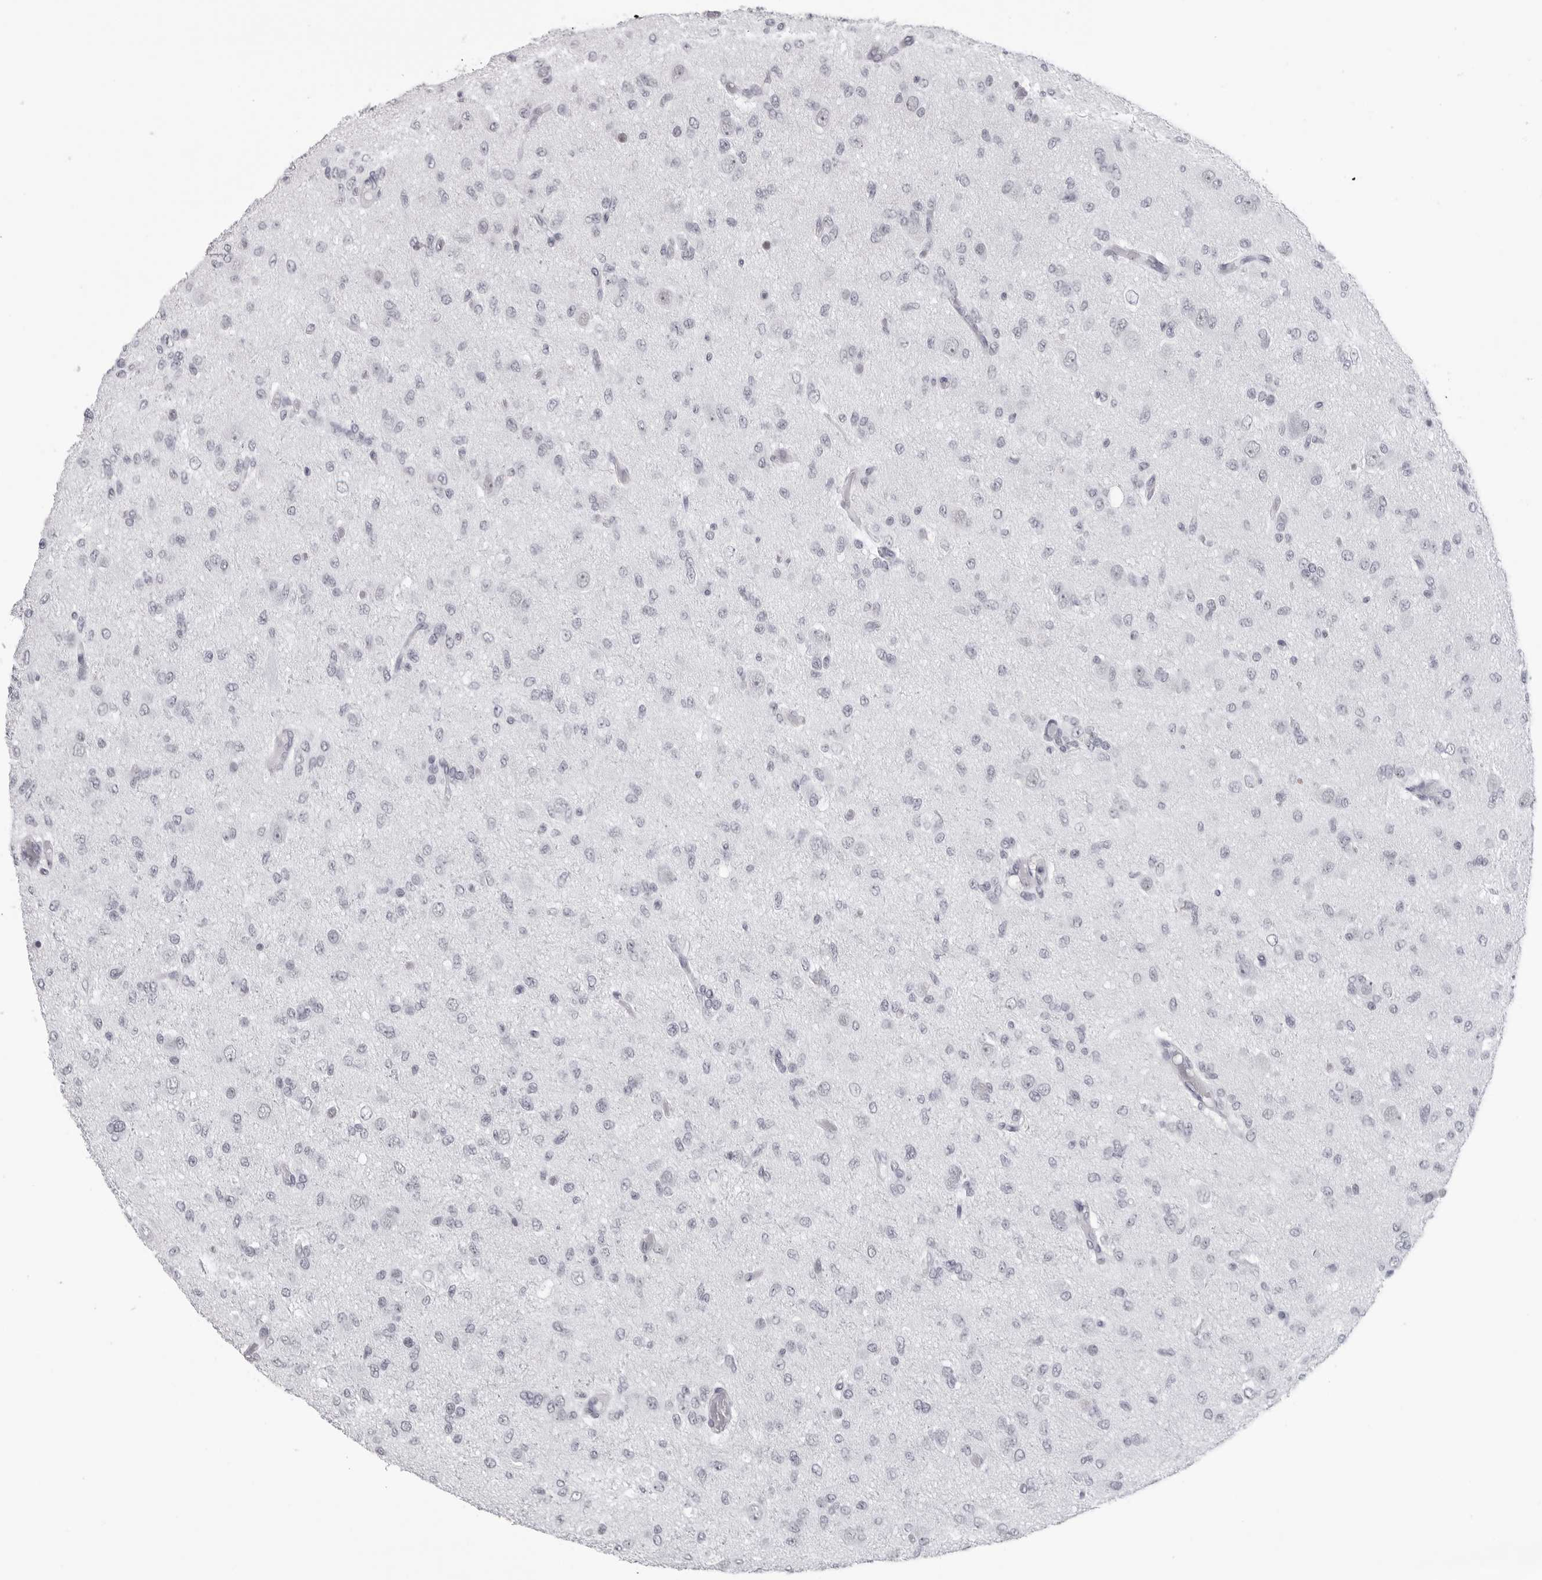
{"staining": {"intensity": "negative", "quantity": "none", "location": "none"}, "tissue": "glioma", "cell_type": "Tumor cells", "image_type": "cancer", "snomed": [{"axis": "morphology", "description": "Glioma, malignant, High grade"}, {"axis": "topography", "description": "Brain"}], "caption": "Glioma stained for a protein using IHC demonstrates no staining tumor cells.", "gene": "ESPN", "patient": {"sex": "female", "age": 59}}